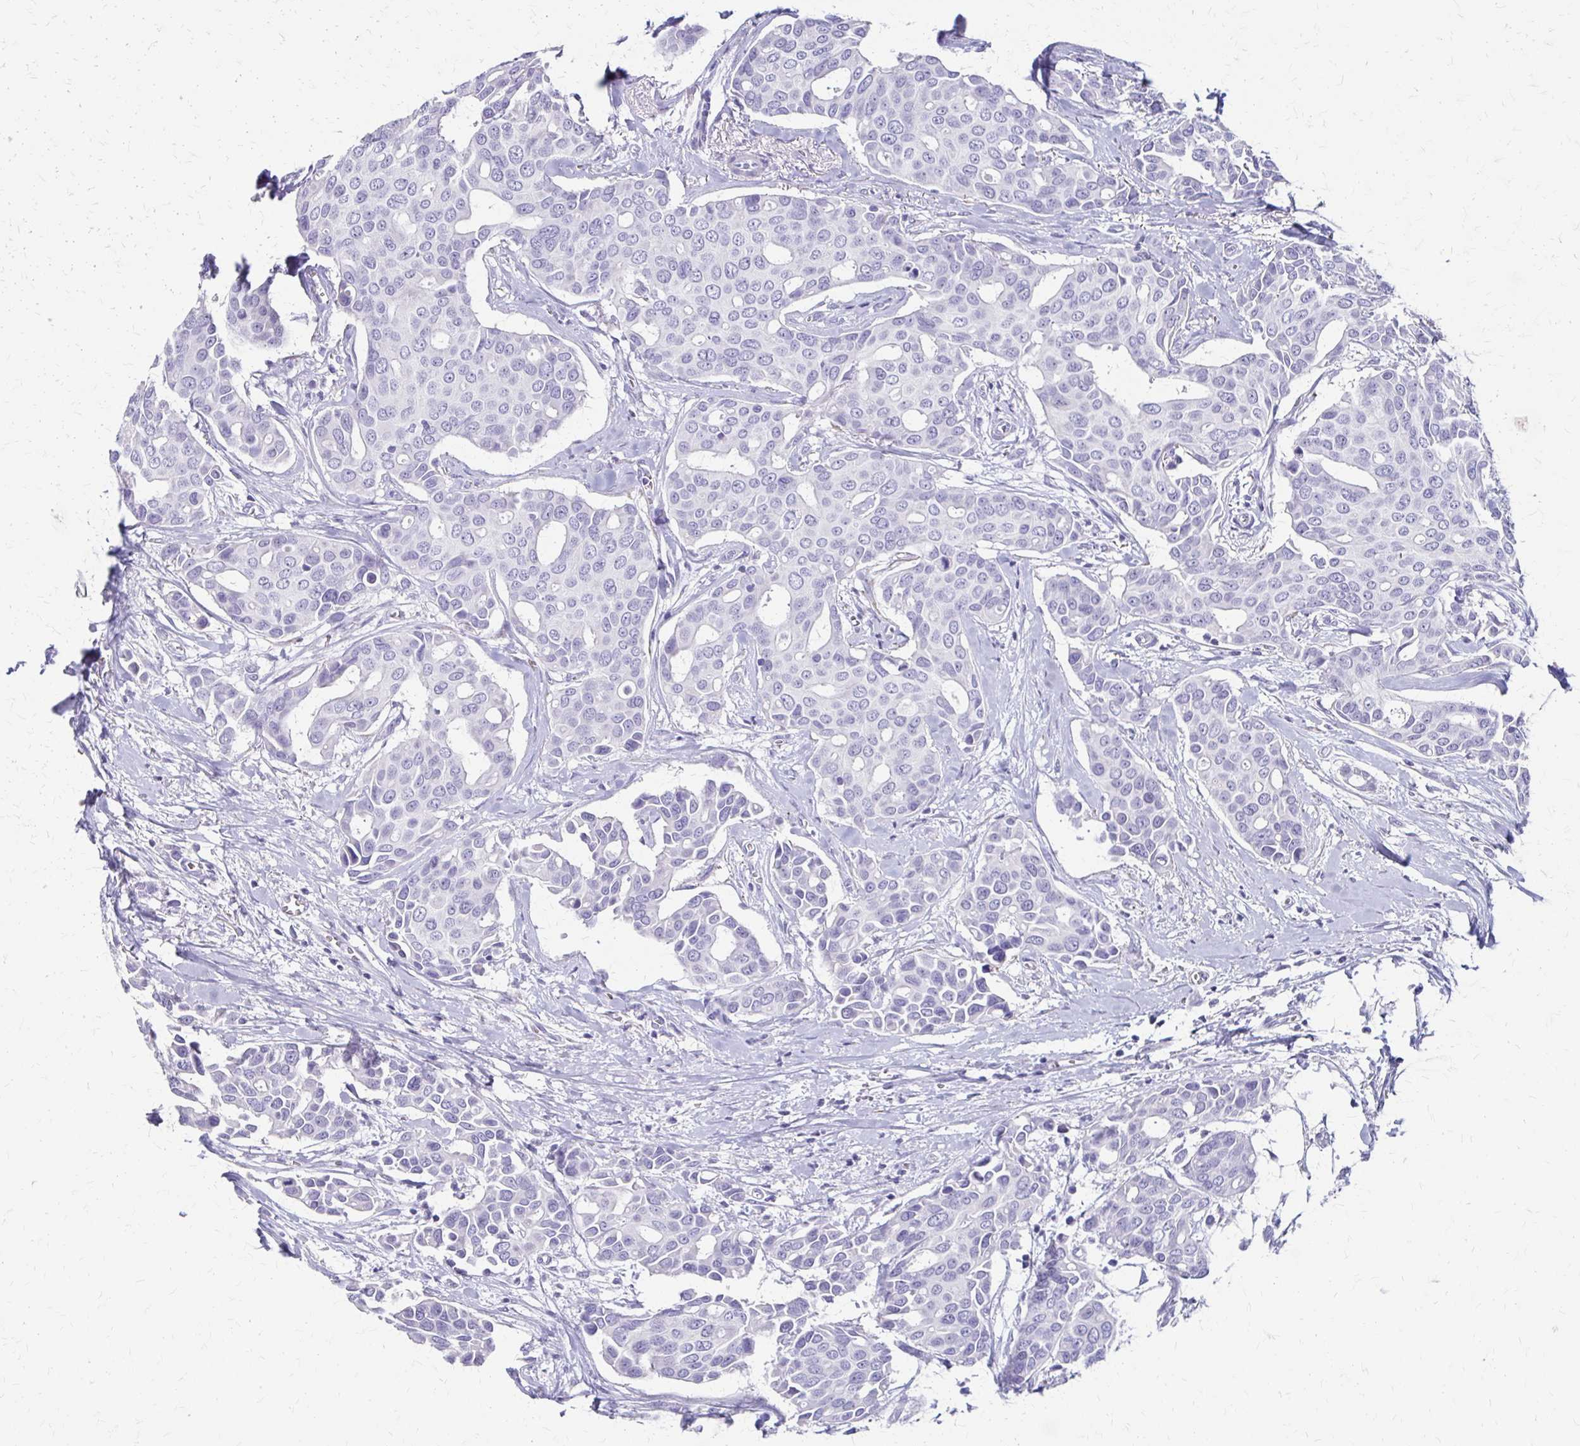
{"staining": {"intensity": "negative", "quantity": "none", "location": "none"}, "tissue": "breast cancer", "cell_type": "Tumor cells", "image_type": "cancer", "snomed": [{"axis": "morphology", "description": "Duct carcinoma"}, {"axis": "topography", "description": "Breast"}], "caption": "The histopathology image demonstrates no significant positivity in tumor cells of breast cancer. (Stains: DAB IHC with hematoxylin counter stain, Microscopy: brightfield microscopy at high magnification).", "gene": "ZSCAN5B", "patient": {"sex": "female", "age": 54}}